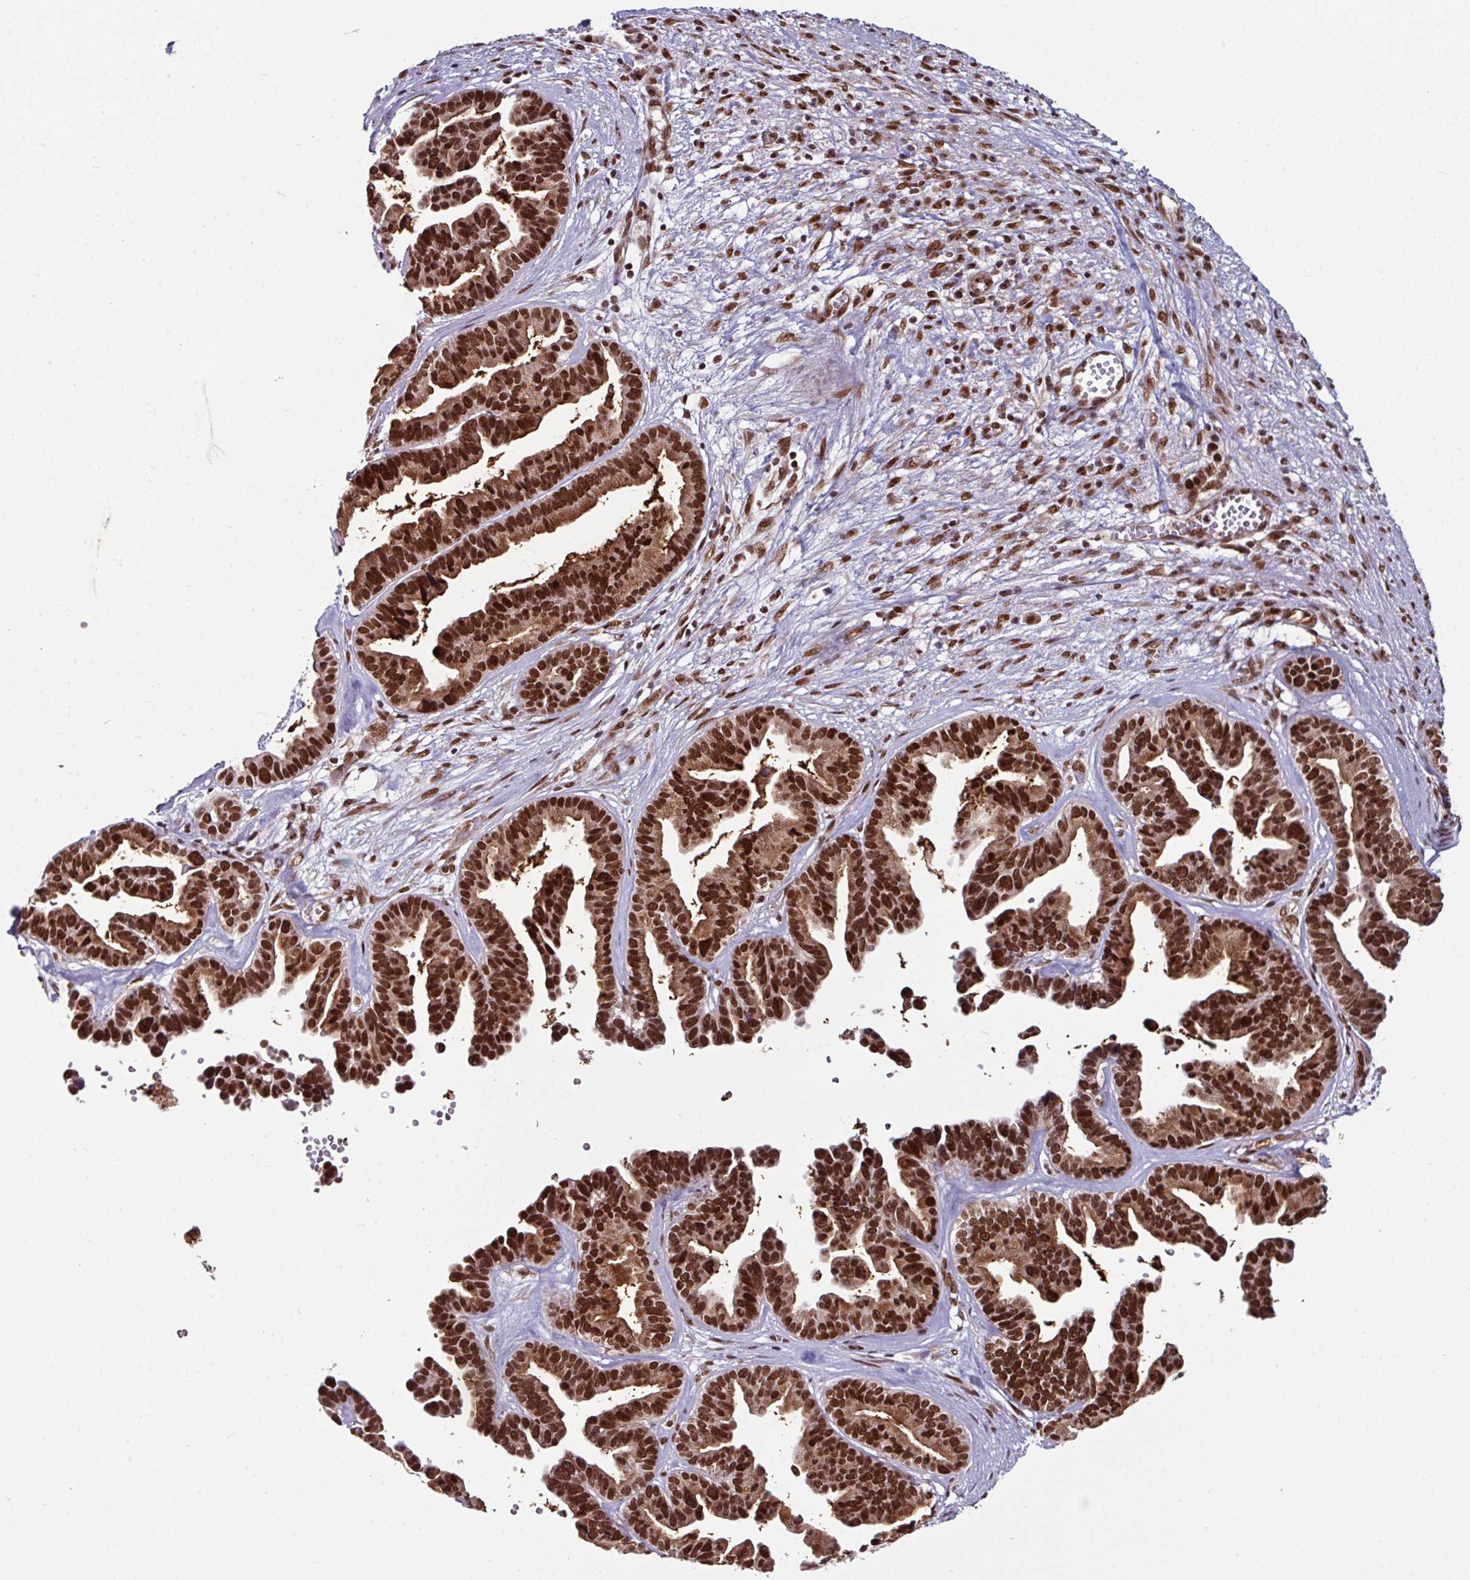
{"staining": {"intensity": "strong", "quantity": ">75%", "location": "cytoplasmic/membranous,nuclear"}, "tissue": "ovarian cancer", "cell_type": "Tumor cells", "image_type": "cancer", "snomed": [{"axis": "morphology", "description": "Cystadenocarcinoma, serous, NOS"}, {"axis": "topography", "description": "Ovary"}], "caption": "Immunohistochemical staining of human ovarian cancer (serous cystadenocarcinoma) demonstrates high levels of strong cytoplasmic/membranous and nuclear protein expression in about >75% of tumor cells.", "gene": "MORF4L2", "patient": {"sex": "female", "age": 56}}